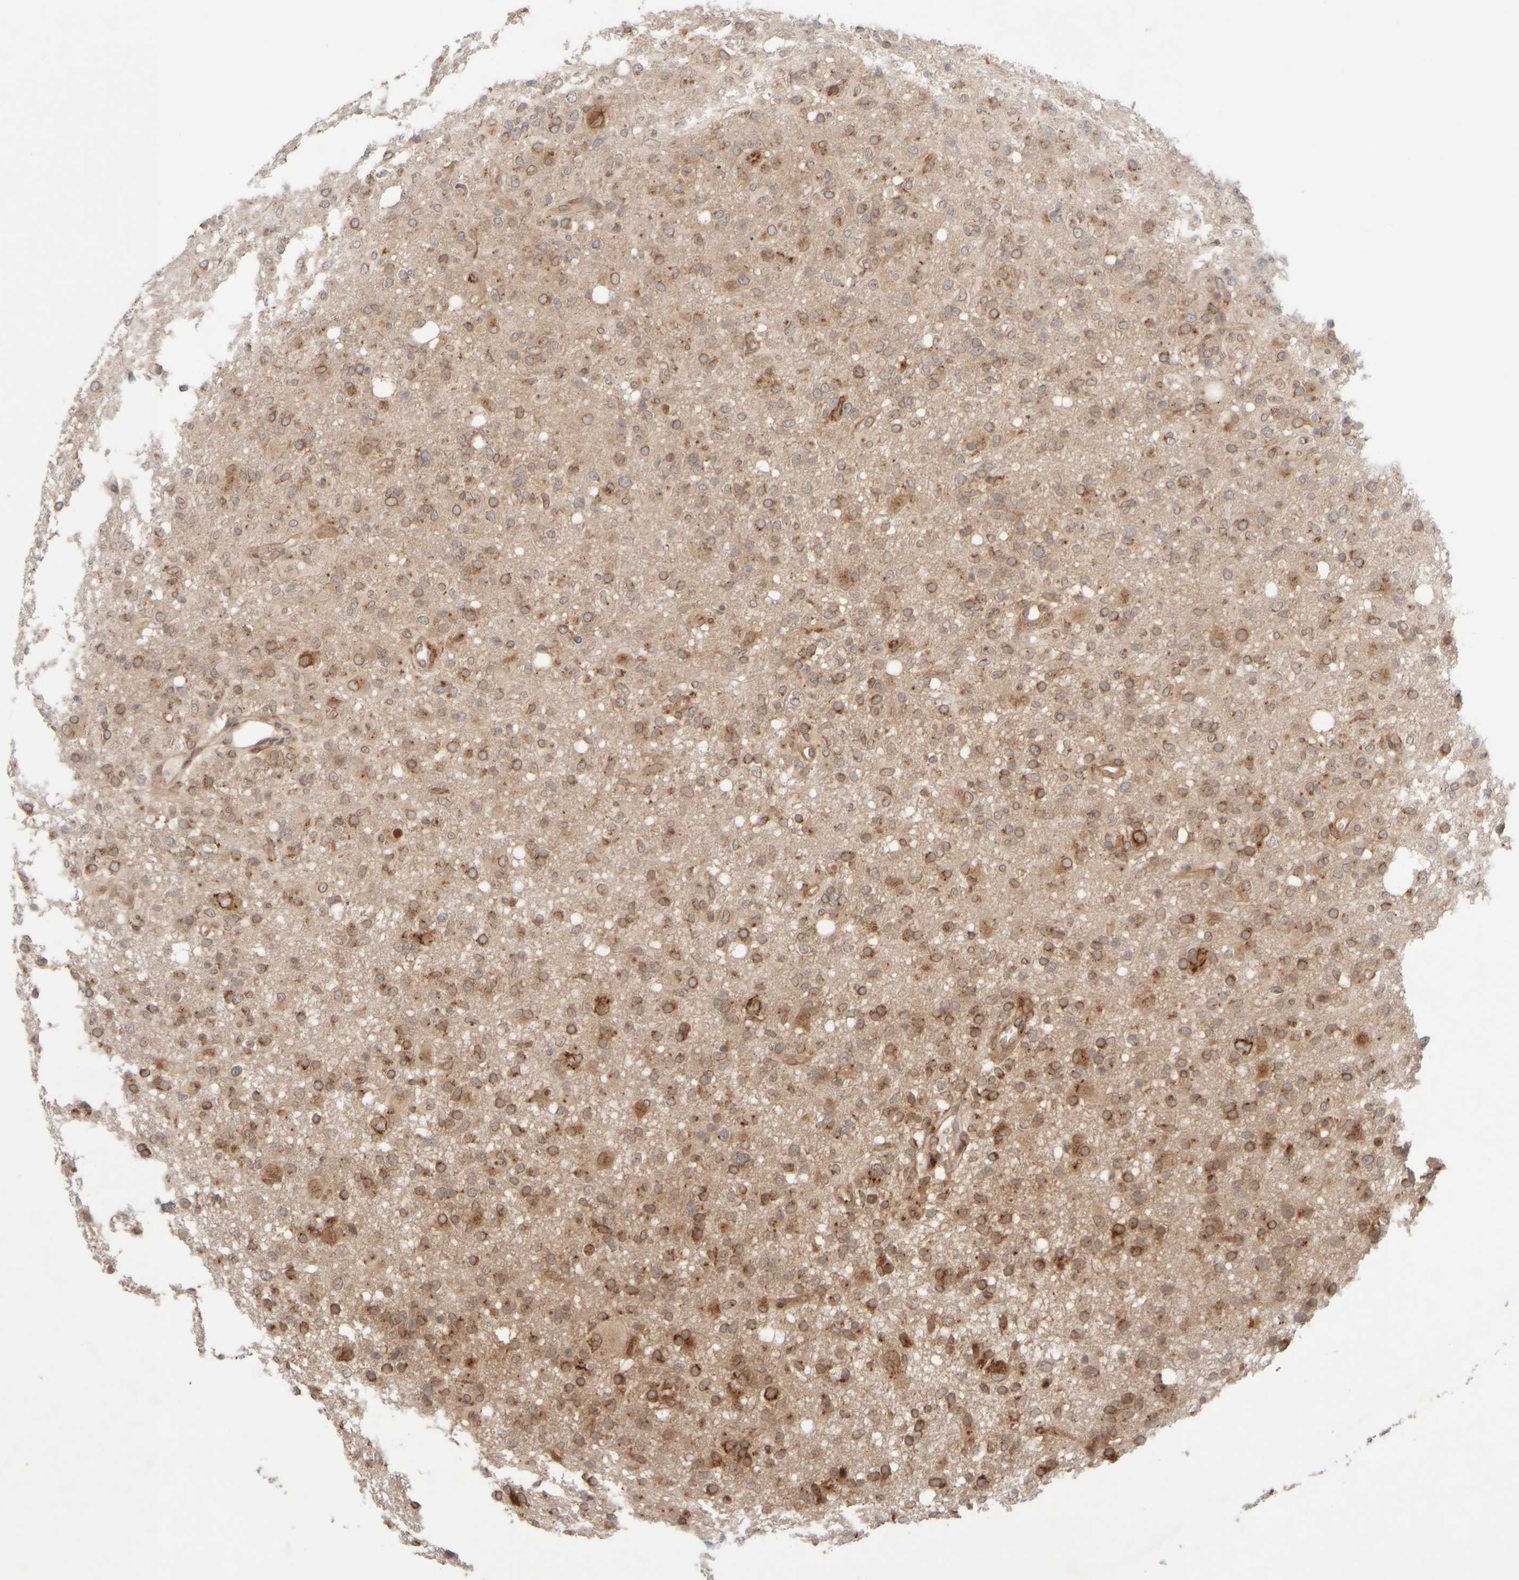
{"staining": {"intensity": "moderate", "quantity": ">75%", "location": "cytoplasmic/membranous"}, "tissue": "glioma", "cell_type": "Tumor cells", "image_type": "cancer", "snomed": [{"axis": "morphology", "description": "Glioma, malignant, High grade"}, {"axis": "topography", "description": "Brain"}], "caption": "Glioma stained with a protein marker shows moderate staining in tumor cells.", "gene": "GCN1", "patient": {"sex": "female", "age": 57}}